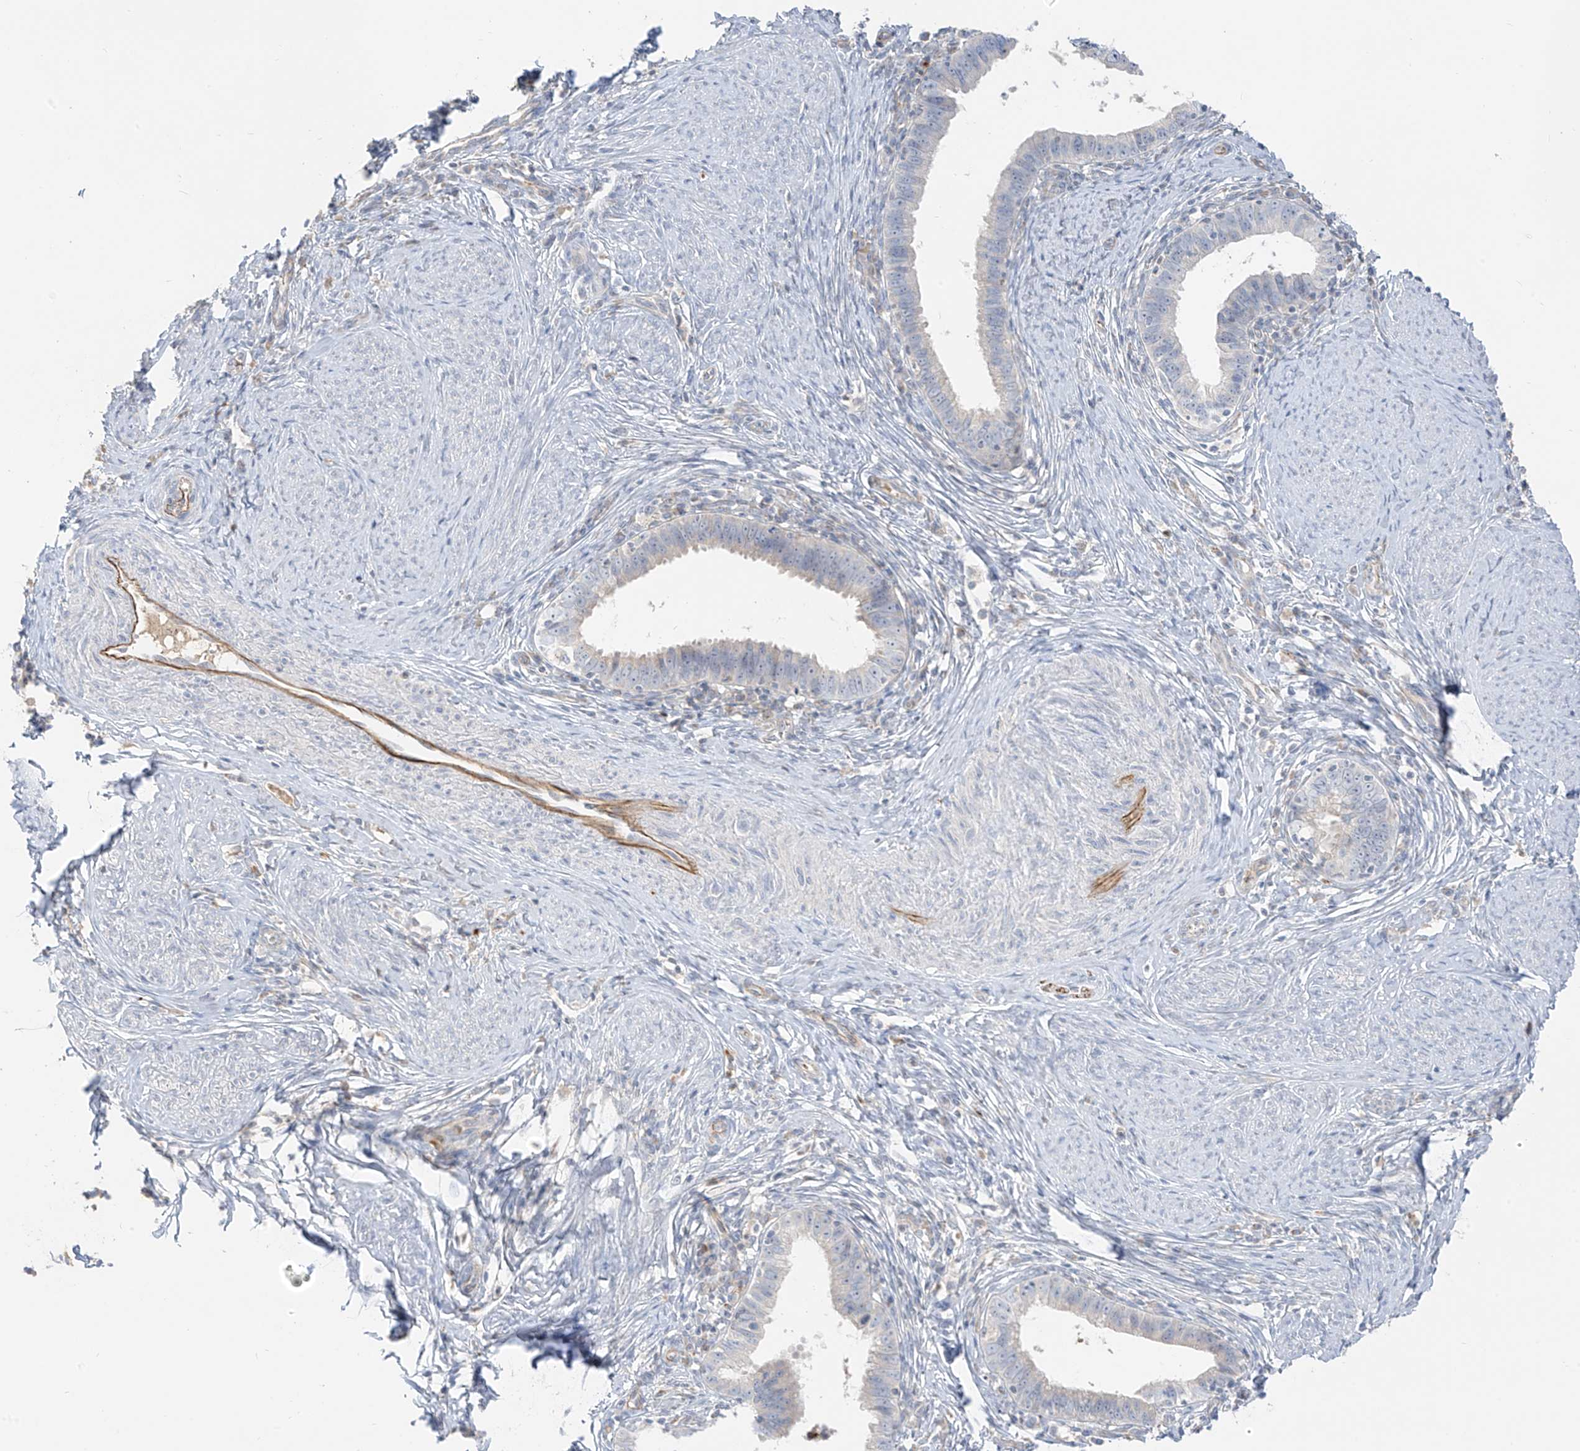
{"staining": {"intensity": "negative", "quantity": "none", "location": "none"}, "tissue": "cervical cancer", "cell_type": "Tumor cells", "image_type": "cancer", "snomed": [{"axis": "morphology", "description": "Adenocarcinoma, NOS"}, {"axis": "topography", "description": "Cervix"}], "caption": "This is an IHC photomicrograph of human adenocarcinoma (cervical). There is no expression in tumor cells.", "gene": "C2orf42", "patient": {"sex": "female", "age": 36}}